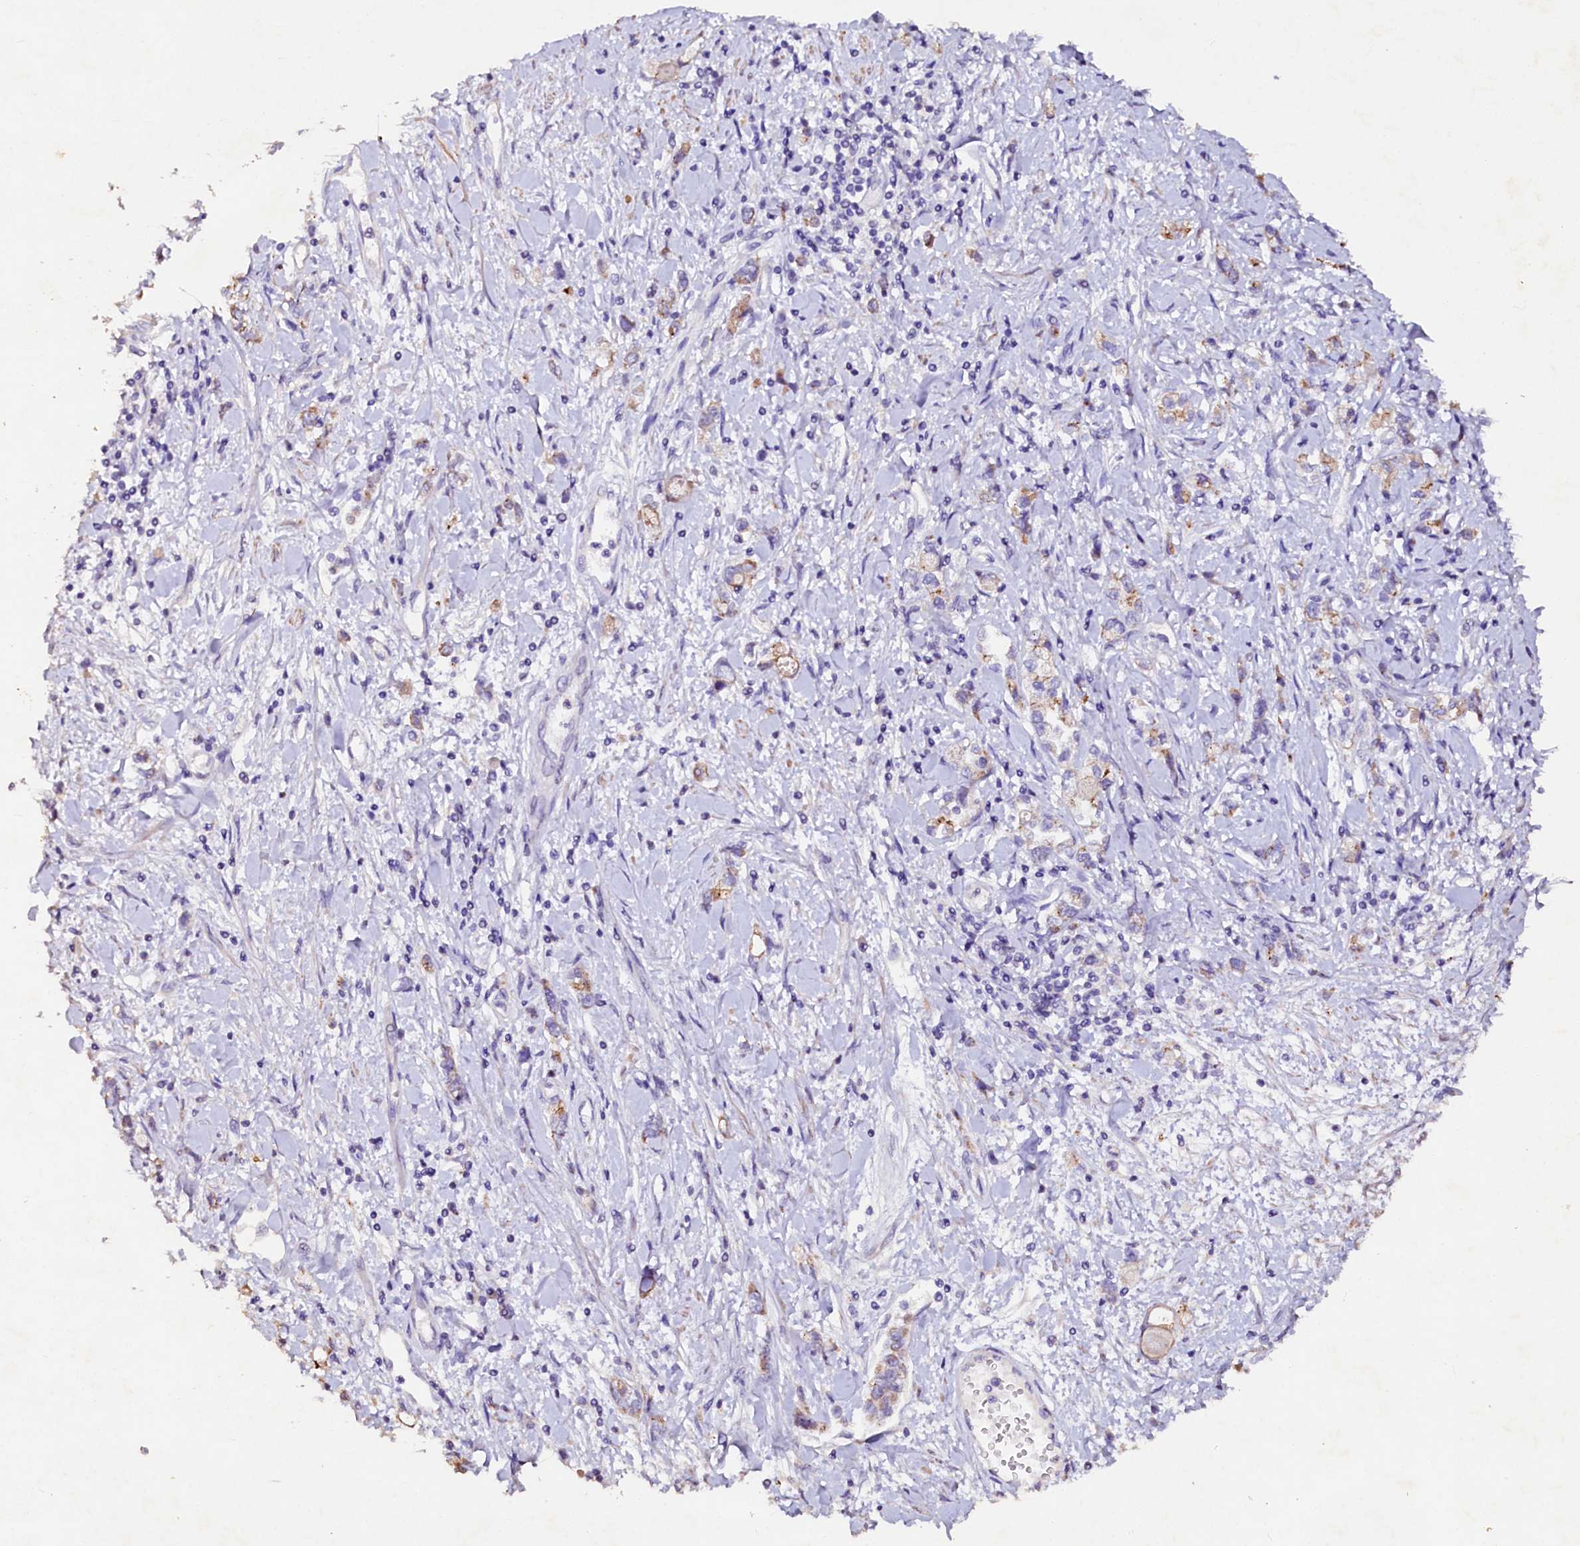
{"staining": {"intensity": "weak", "quantity": "<25%", "location": "cytoplasmic/membranous"}, "tissue": "stomach cancer", "cell_type": "Tumor cells", "image_type": "cancer", "snomed": [{"axis": "morphology", "description": "Adenocarcinoma, NOS"}, {"axis": "topography", "description": "Stomach"}], "caption": "Immunohistochemistry histopathology image of neoplastic tissue: human stomach adenocarcinoma stained with DAB exhibits no significant protein expression in tumor cells.", "gene": "VPS36", "patient": {"sex": "female", "age": 76}}